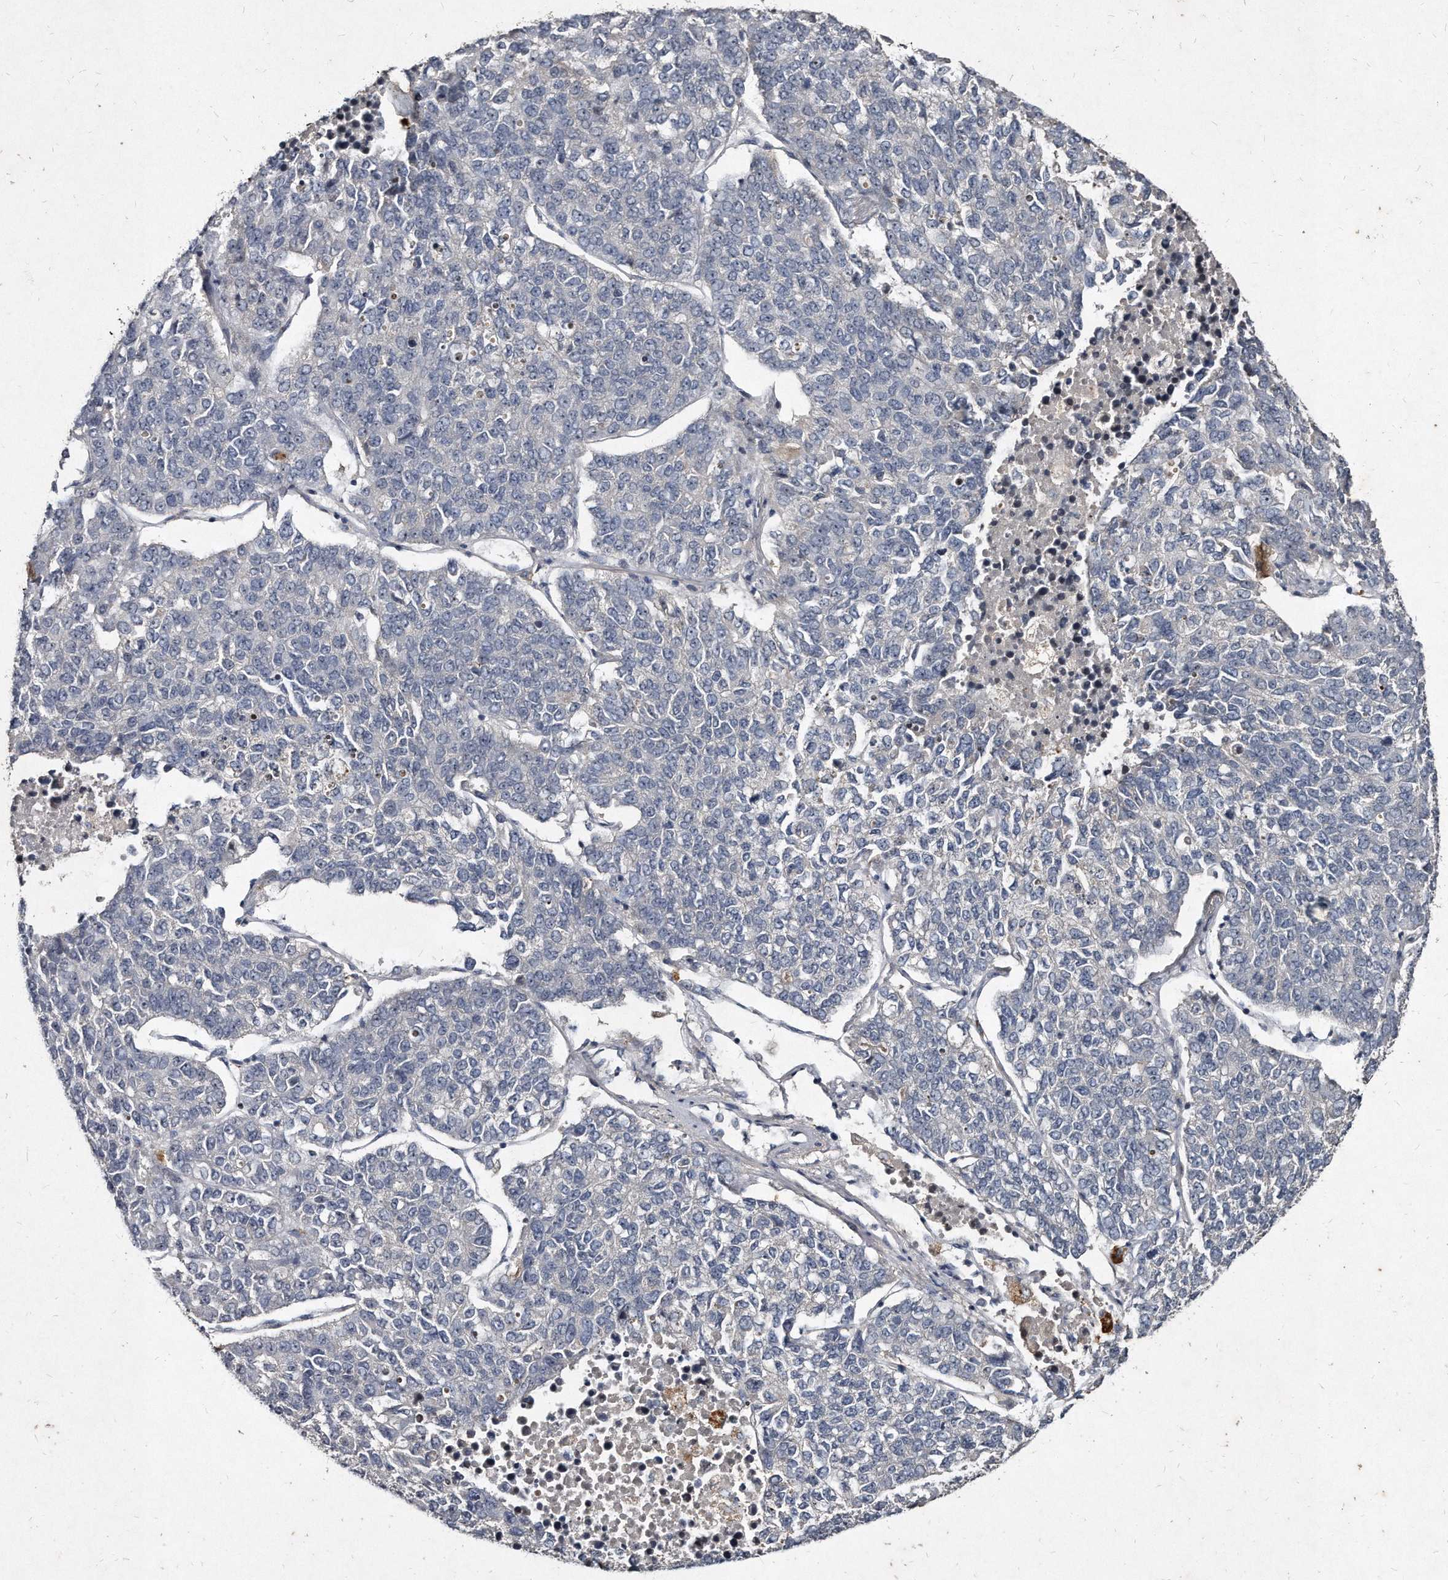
{"staining": {"intensity": "negative", "quantity": "none", "location": "none"}, "tissue": "lung cancer", "cell_type": "Tumor cells", "image_type": "cancer", "snomed": [{"axis": "morphology", "description": "Adenocarcinoma, NOS"}, {"axis": "topography", "description": "Lung"}], "caption": "Immunohistochemistry of human adenocarcinoma (lung) exhibits no staining in tumor cells.", "gene": "KLHDC3", "patient": {"sex": "male", "age": 49}}